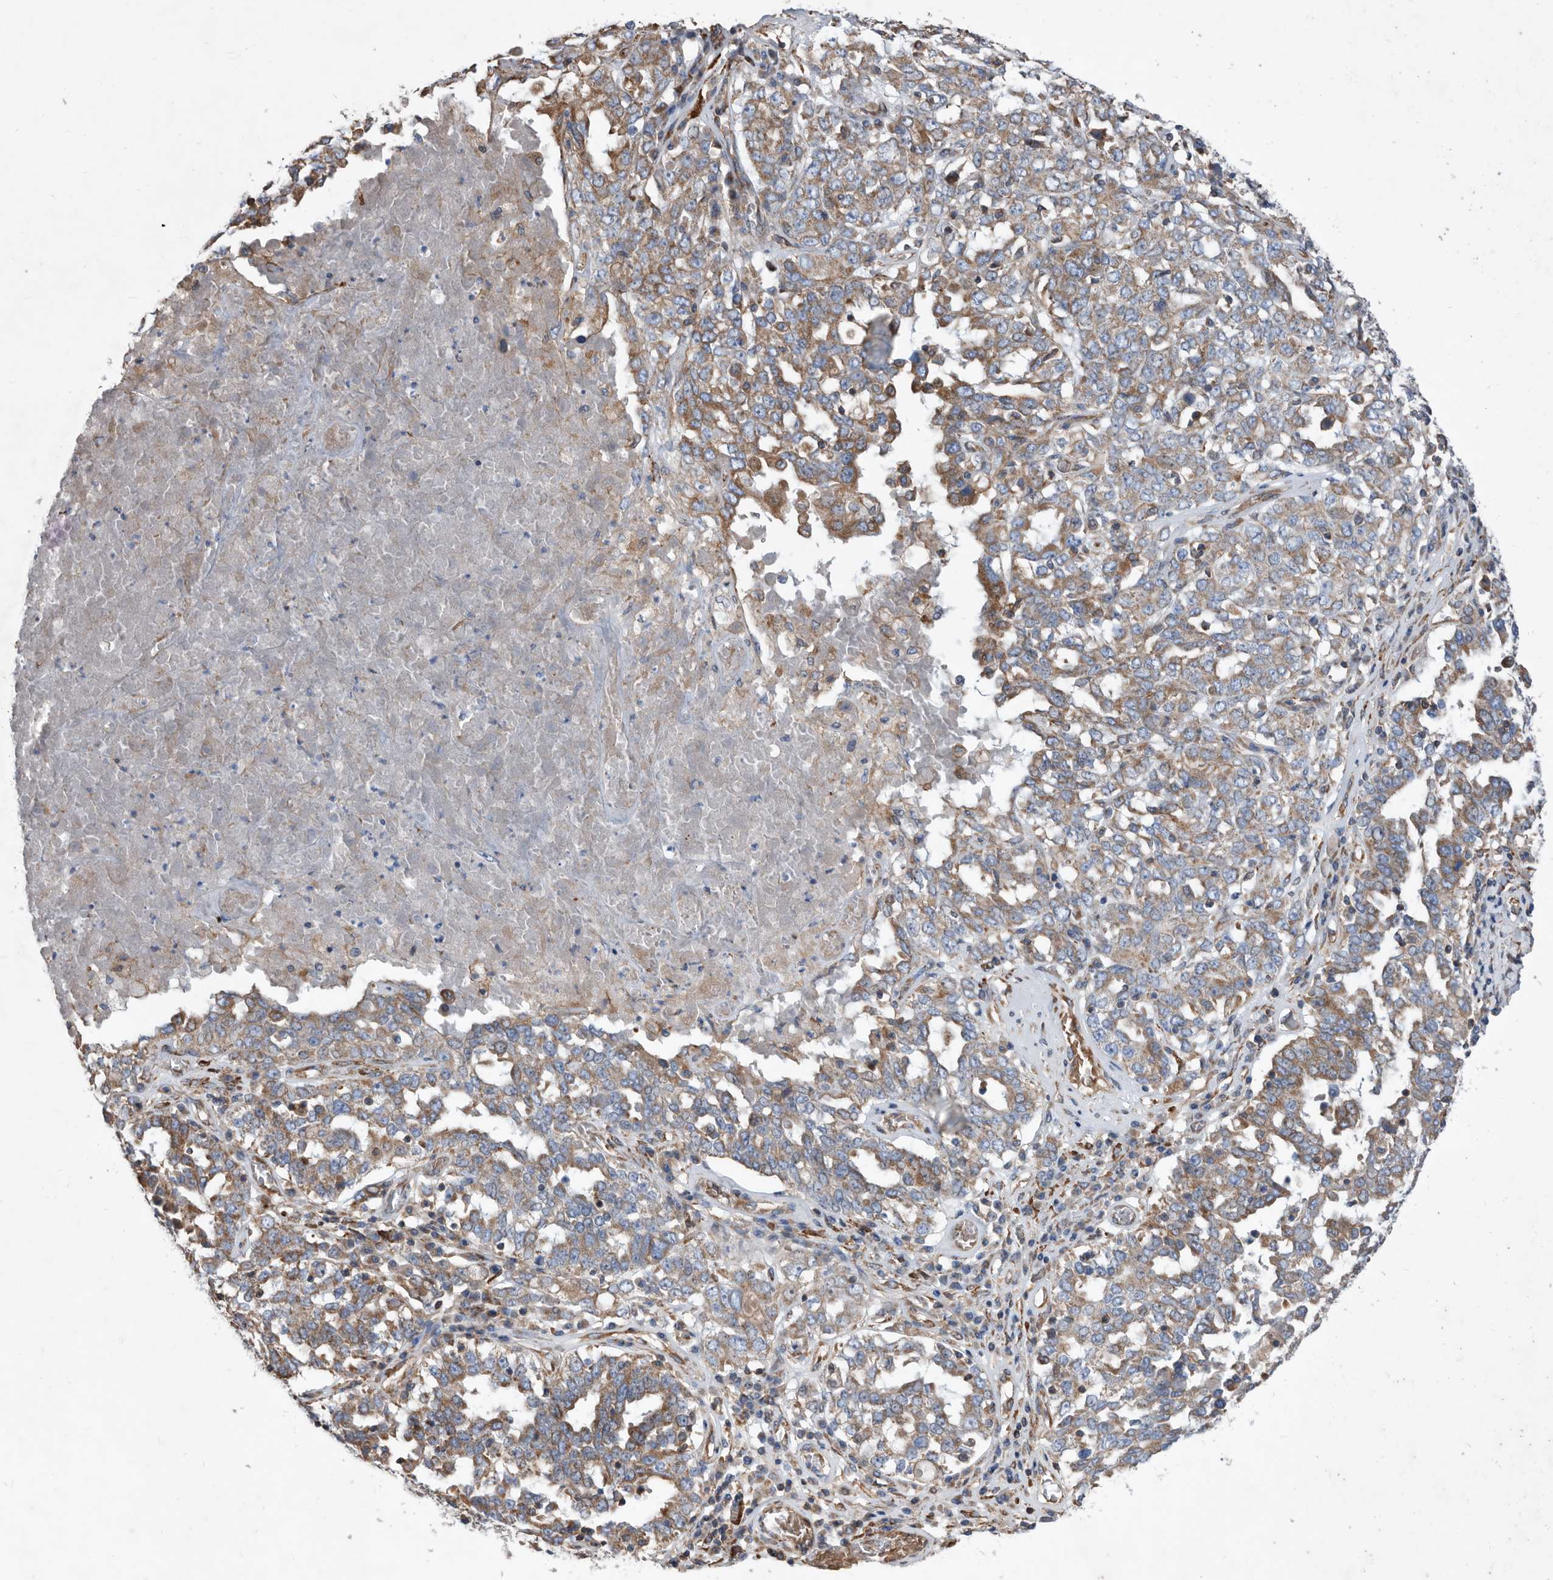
{"staining": {"intensity": "strong", "quantity": "25%-75%", "location": "cytoplasmic/membranous"}, "tissue": "ovarian cancer", "cell_type": "Tumor cells", "image_type": "cancer", "snomed": [{"axis": "morphology", "description": "Carcinoma, endometroid"}, {"axis": "topography", "description": "Ovary"}], "caption": "IHC image of endometroid carcinoma (ovarian) stained for a protein (brown), which exhibits high levels of strong cytoplasmic/membranous expression in about 25%-75% of tumor cells.", "gene": "ATP13A3", "patient": {"sex": "female", "age": 62}}